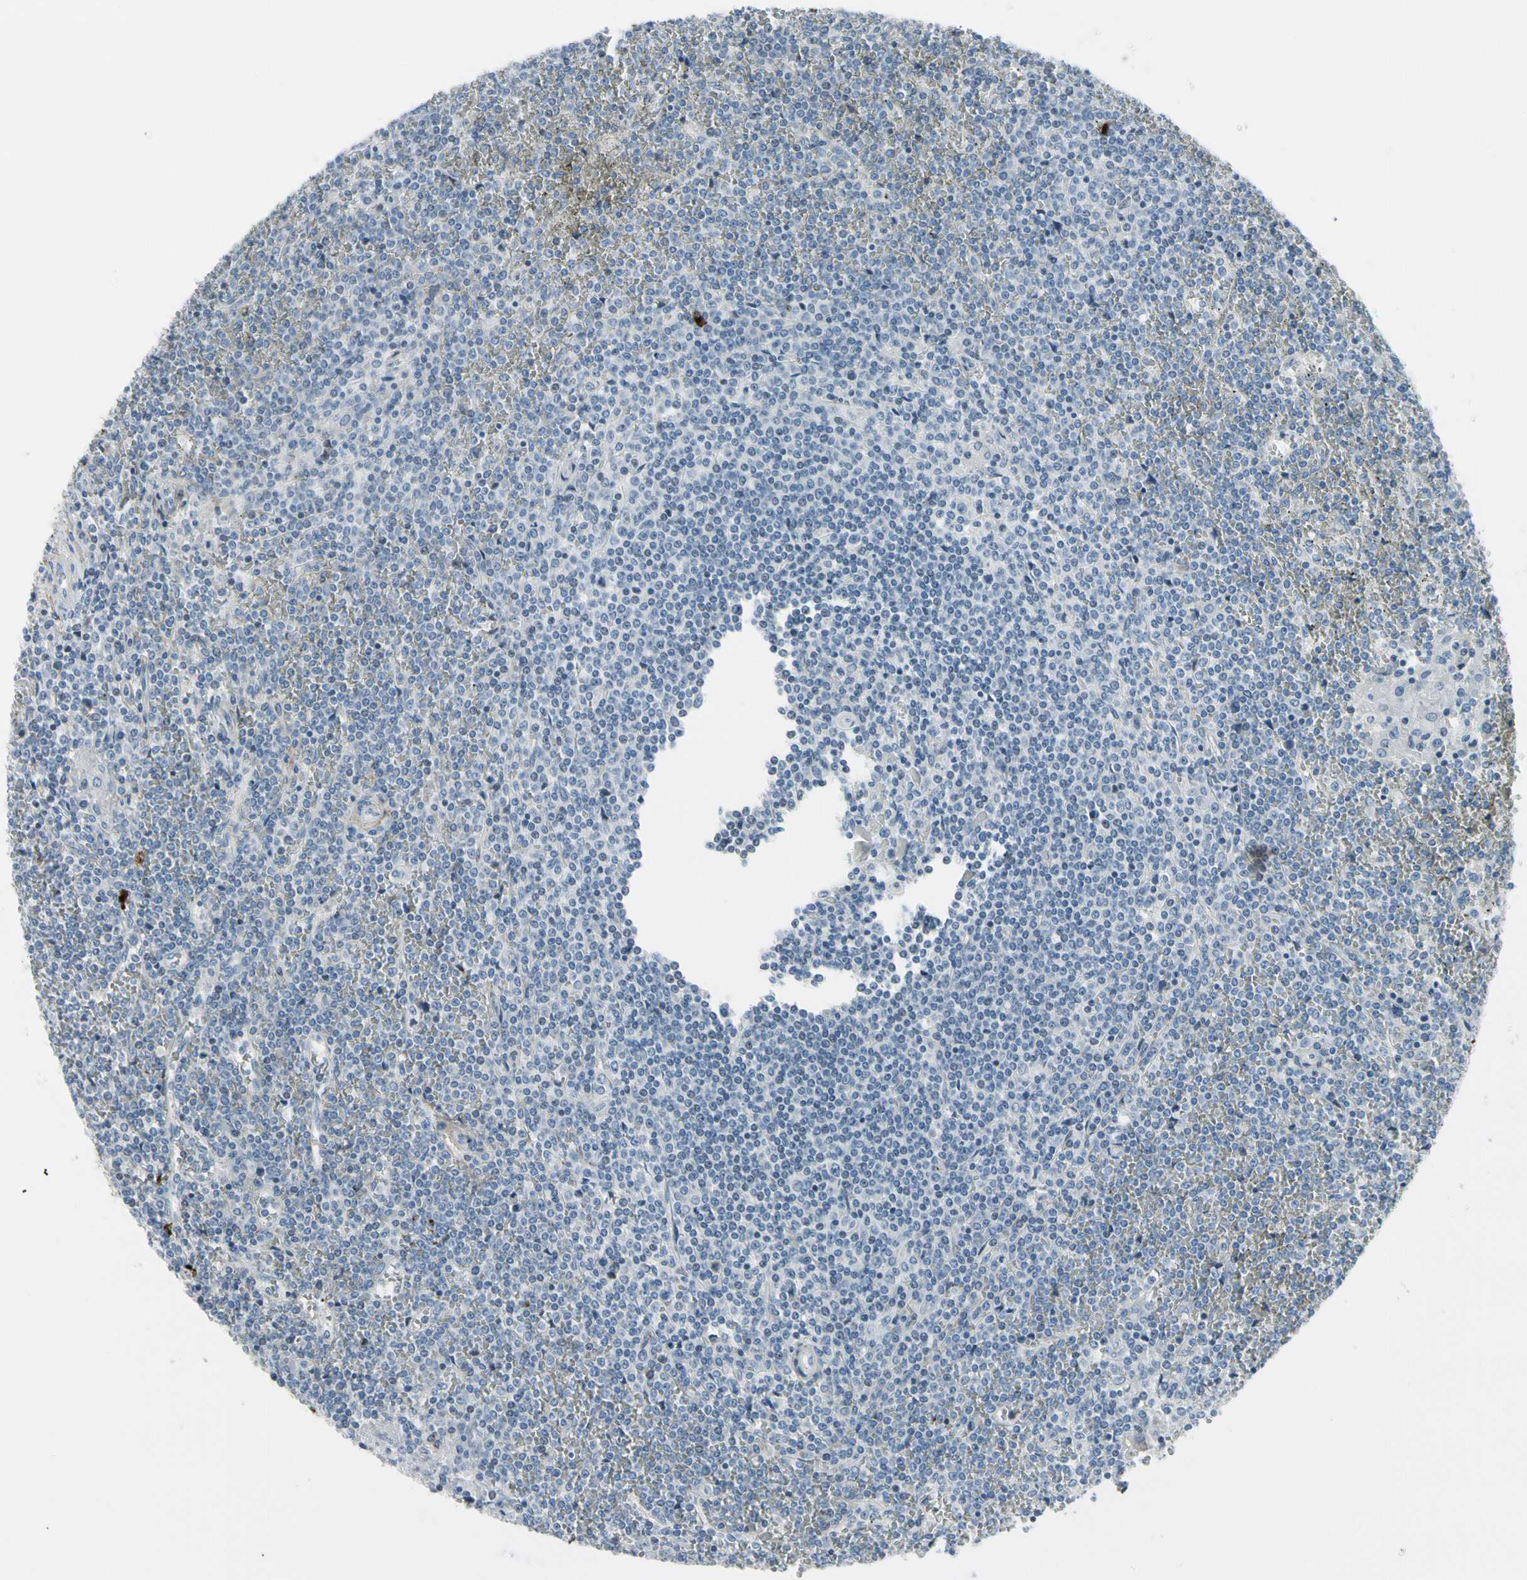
{"staining": {"intensity": "negative", "quantity": "none", "location": "none"}, "tissue": "lymphoma", "cell_type": "Tumor cells", "image_type": "cancer", "snomed": [{"axis": "morphology", "description": "Malignant lymphoma, non-Hodgkin's type, Low grade"}, {"axis": "topography", "description": "Spleen"}], "caption": "This is a image of IHC staining of low-grade malignant lymphoma, non-Hodgkin's type, which shows no staining in tumor cells.", "gene": "PIGR", "patient": {"sex": "female", "age": 19}}